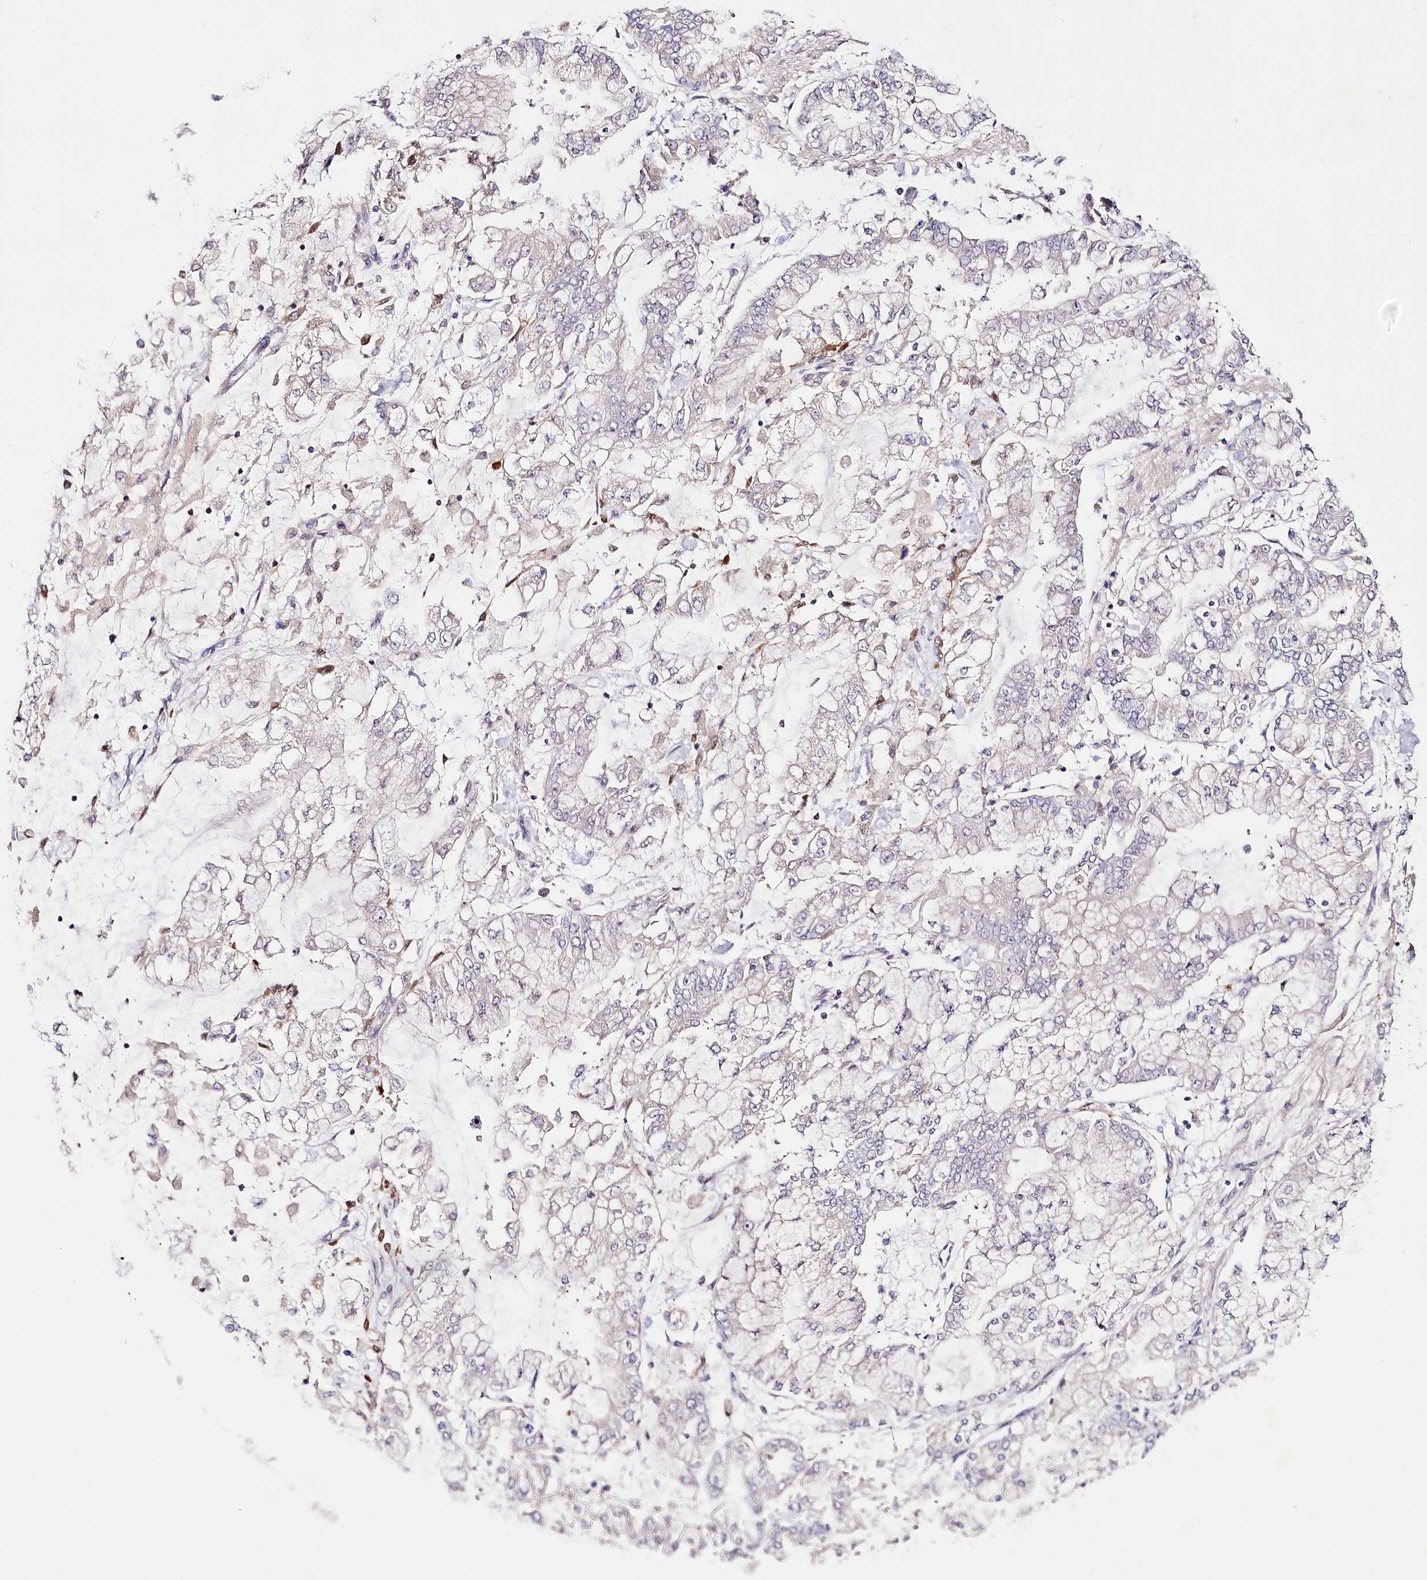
{"staining": {"intensity": "negative", "quantity": "none", "location": "none"}, "tissue": "stomach cancer", "cell_type": "Tumor cells", "image_type": "cancer", "snomed": [{"axis": "morphology", "description": "Normal tissue, NOS"}, {"axis": "morphology", "description": "Adenocarcinoma, NOS"}, {"axis": "topography", "description": "Stomach, upper"}, {"axis": "topography", "description": "Stomach"}], "caption": "Protein analysis of stomach cancer (adenocarcinoma) shows no significant expression in tumor cells.", "gene": "VWA5A", "patient": {"sex": "male", "age": 76}}